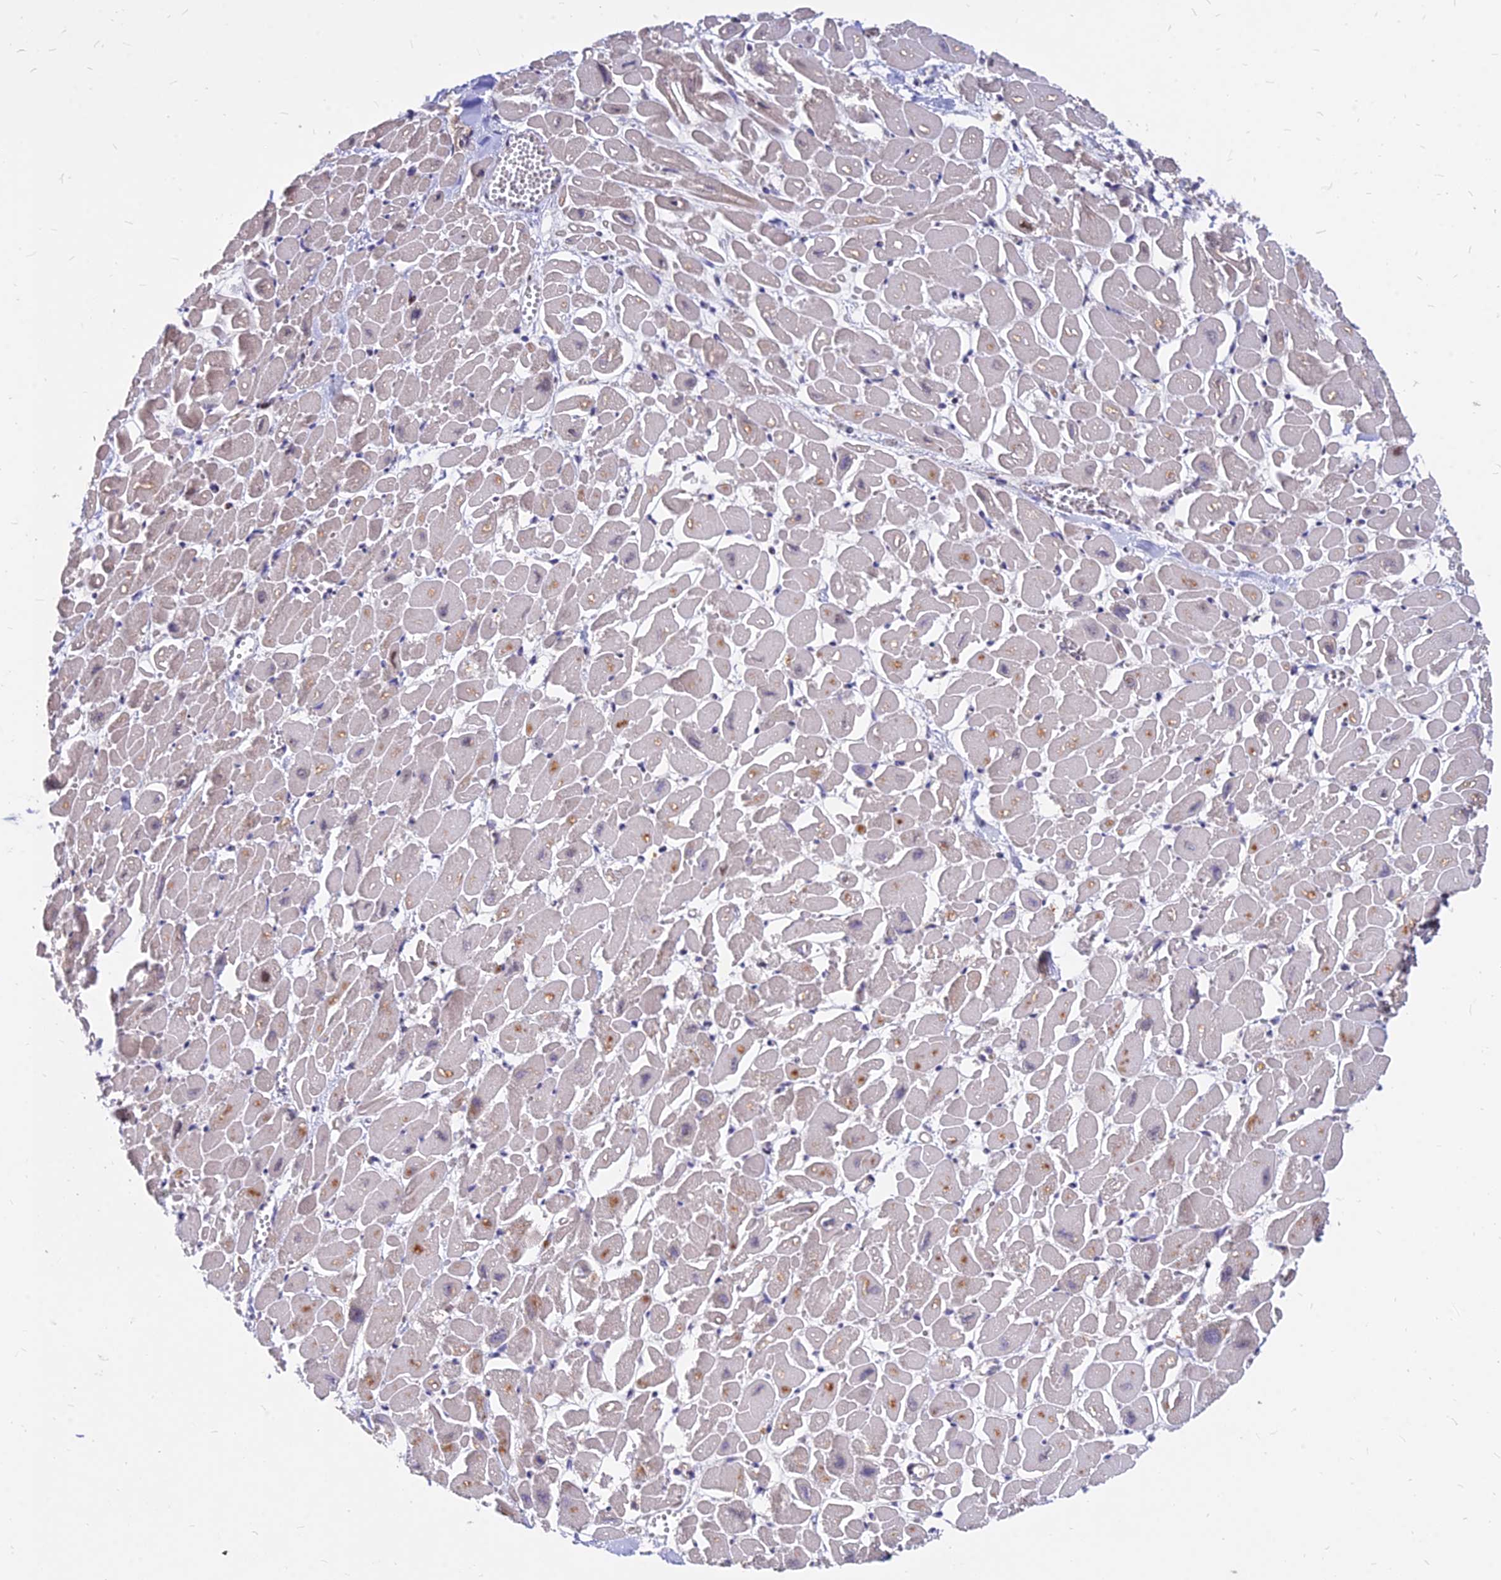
{"staining": {"intensity": "moderate", "quantity": "25%-75%", "location": "cytoplasmic/membranous"}, "tissue": "heart muscle", "cell_type": "Cardiomyocytes", "image_type": "normal", "snomed": [{"axis": "morphology", "description": "Normal tissue, NOS"}, {"axis": "topography", "description": "Heart"}], "caption": "Heart muscle stained for a protein (brown) exhibits moderate cytoplasmic/membranous positive expression in approximately 25%-75% of cardiomyocytes.", "gene": "C11orf68", "patient": {"sex": "male", "age": 54}}